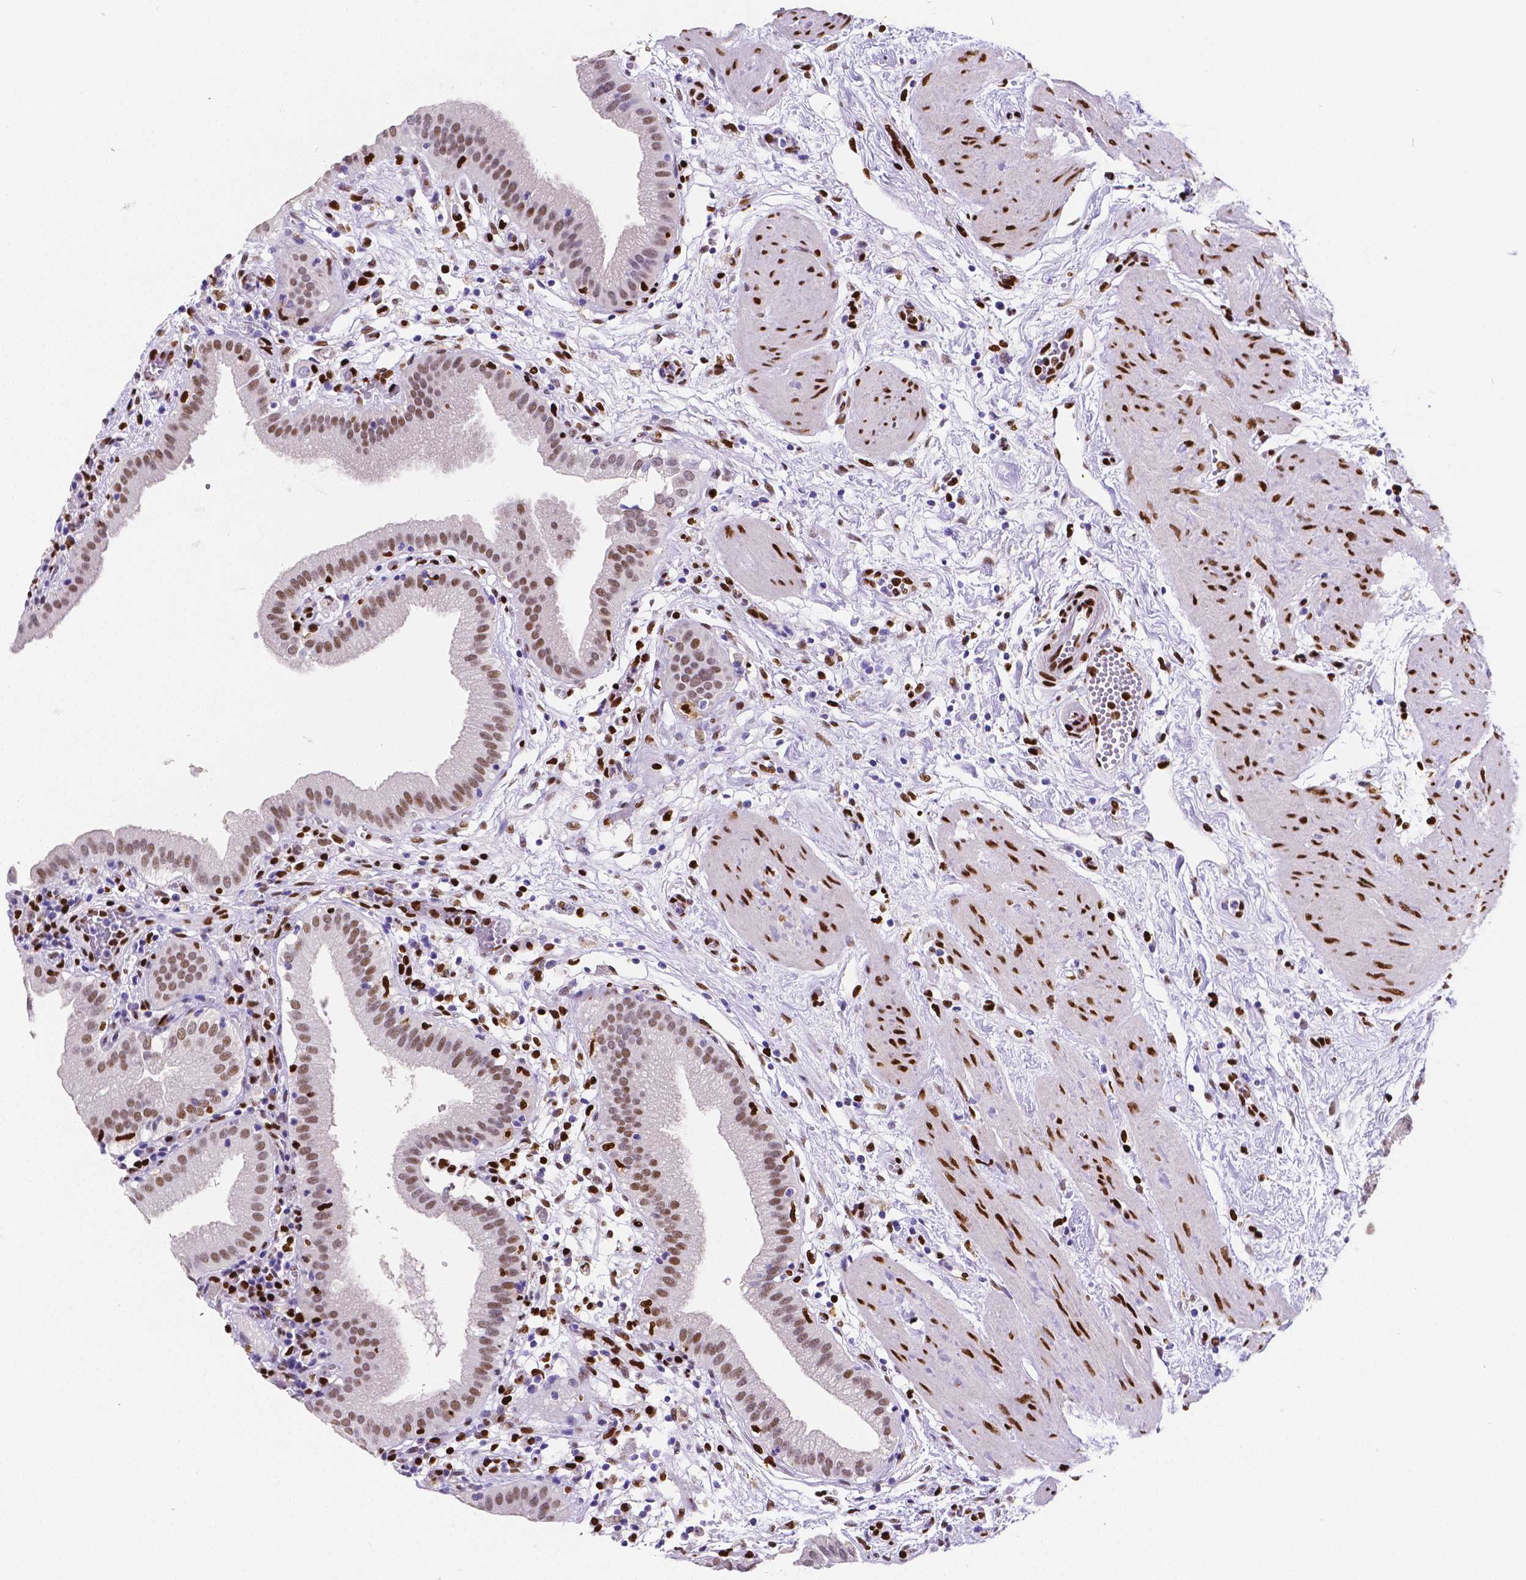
{"staining": {"intensity": "moderate", "quantity": ">75%", "location": "nuclear"}, "tissue": "gallbladder", "cell_type": "Glandular cells", "image_type": "normal", "snomed": [{"axis": "morphology", "description": "Normal tissue, NOS"}, {"axis": "topography", "description": "Gallbladder"}], "caption": "Immunohistochemistry (IHC) histopathology image of benign gallbladder stained for a protein (brown), which shows medium levels of moderate nuclear positivity in about >75% of glandular cells.", "gene": "MEF2C", "patient": {"sex": "female", "age": 65}}